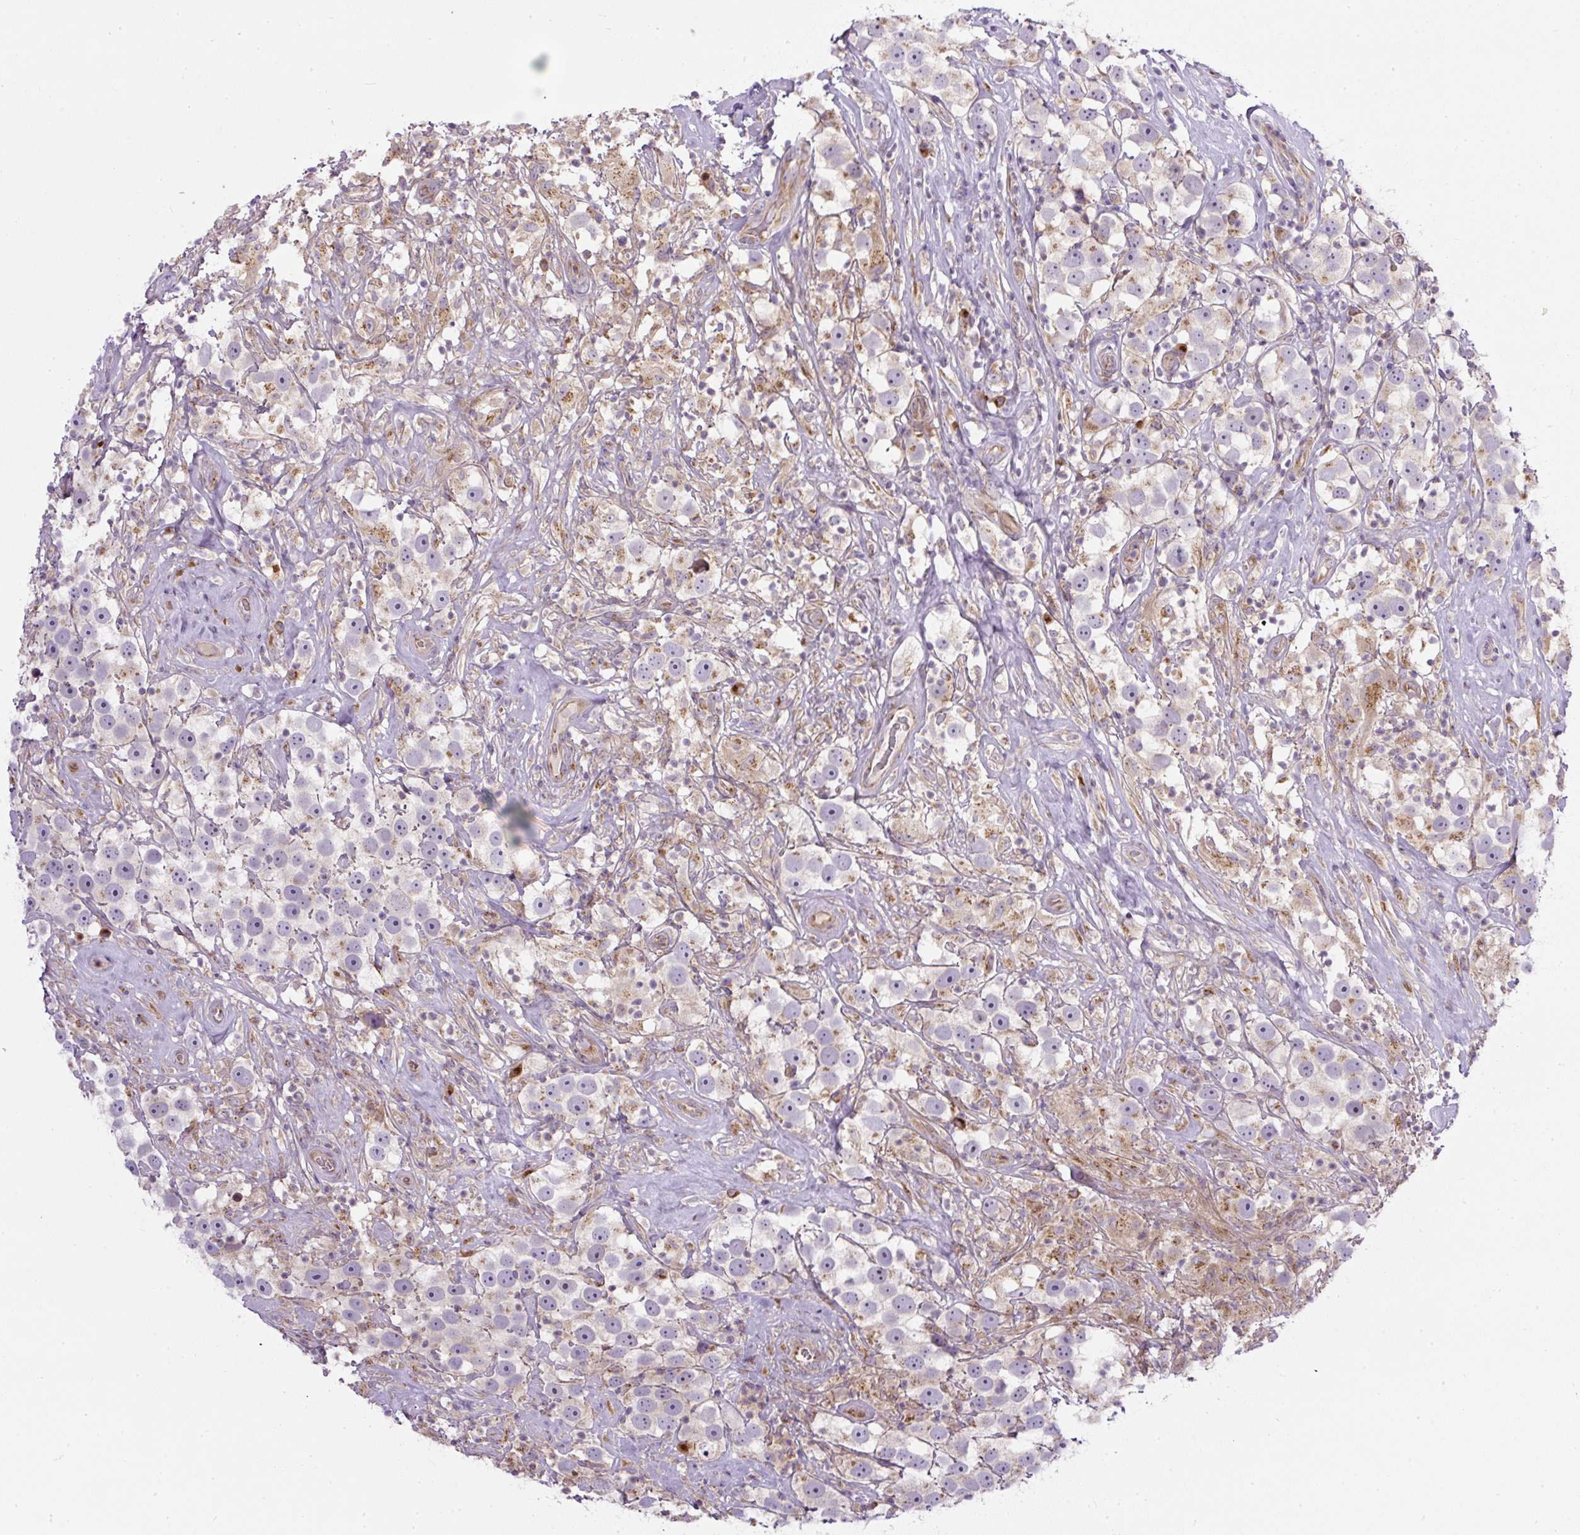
{"staining": {"intensity": "weak", "quantity": "<25%", "location": "cytoplasmic/membranous"}, "tissue": "testis cancer", "cell_type": "Tumor cells", "image_type": "cancer", "snomed": [{"axis": "morphology", "description": "Seminoma, NOS"}, {"axis": "topography", "description": "Testis"}], "caption": "Protein analysis of testis seminoma reveals no significant expression in tumor cells.", "gene": "MLX", "patient": {"sex": "male", "age": 49}}